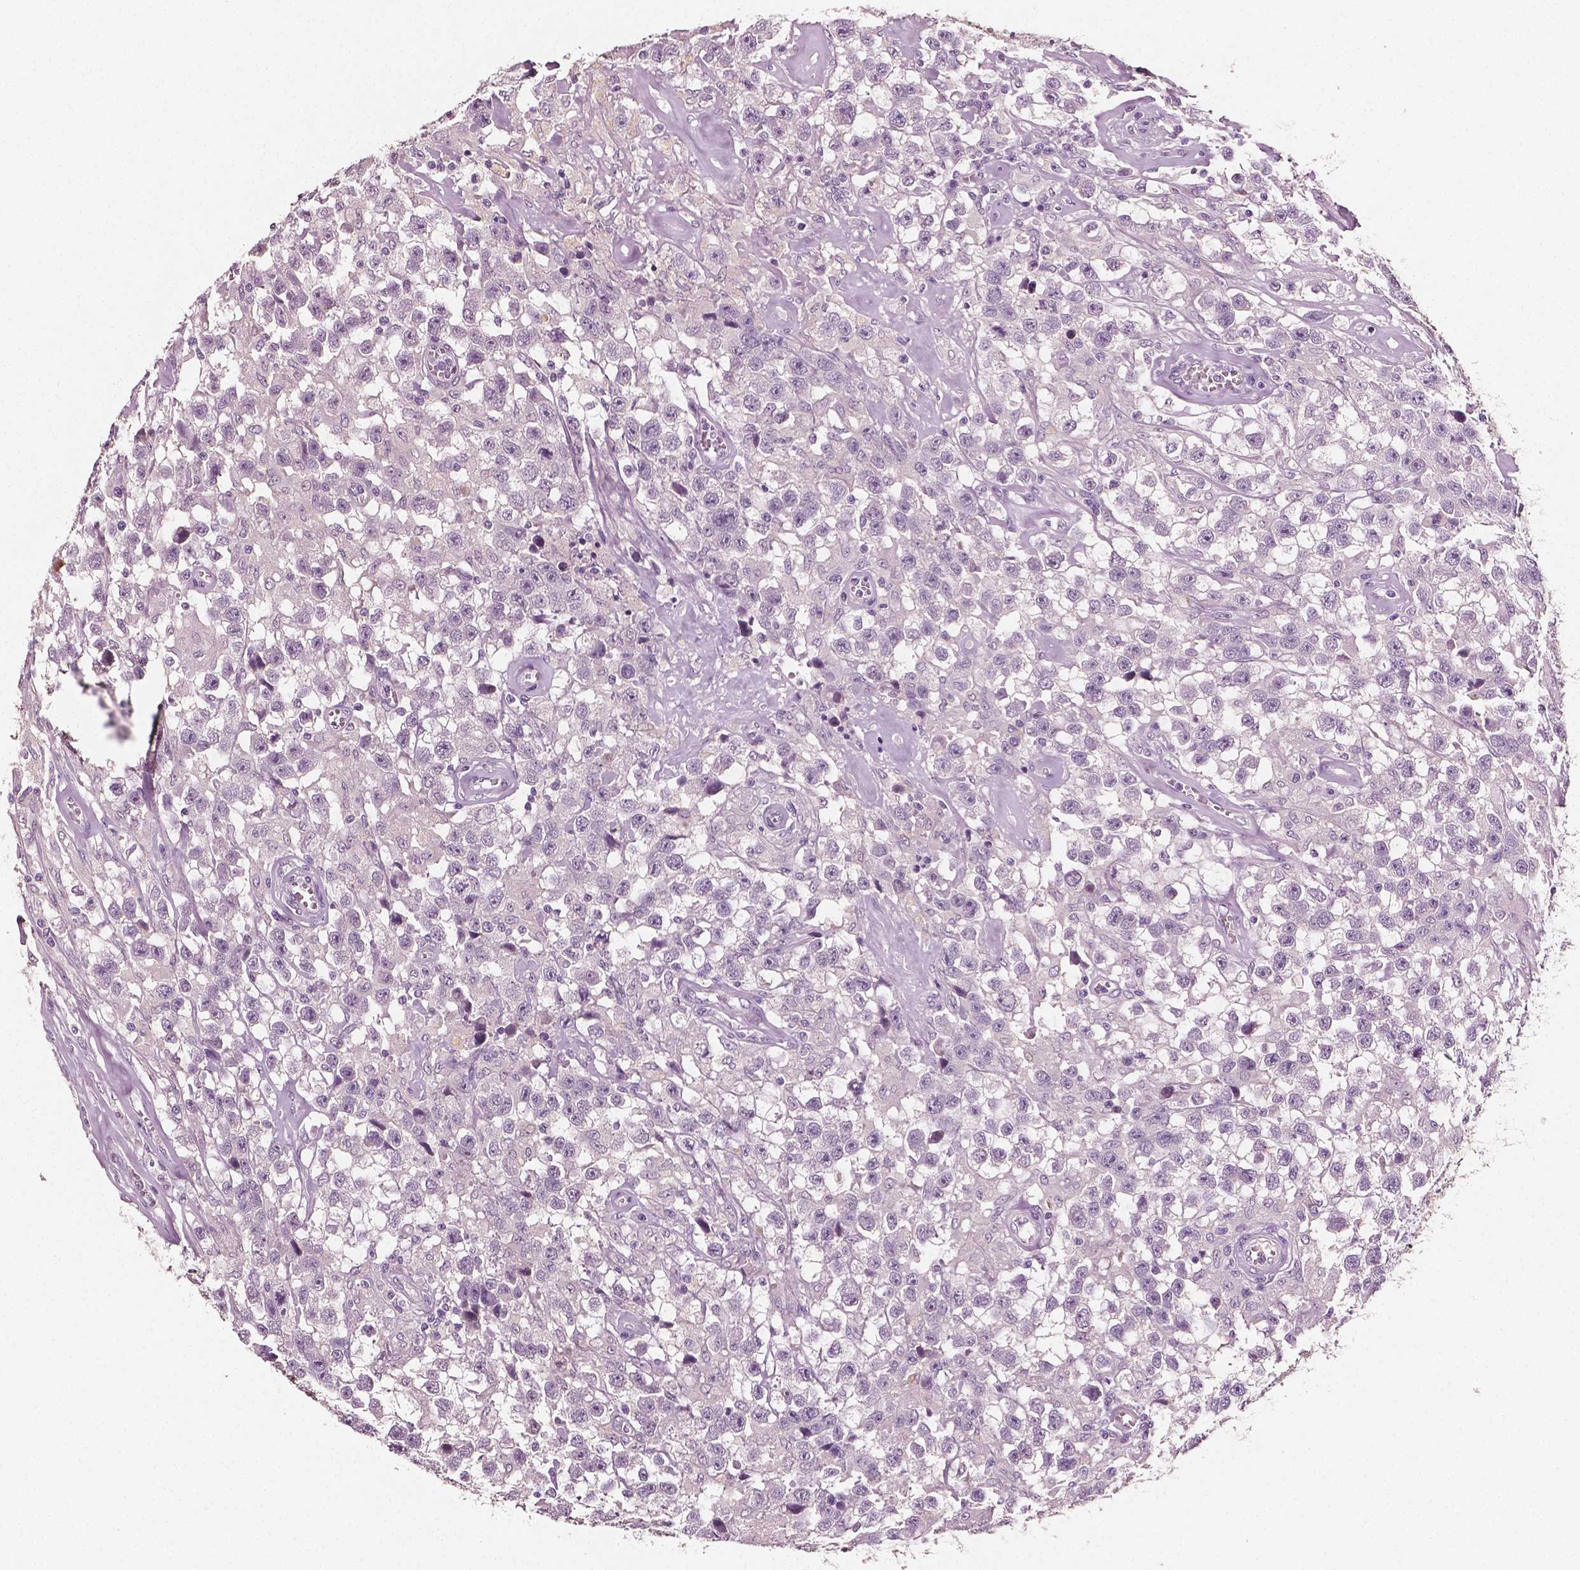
{"staining": {"intensity": "negative", "quantity": "none", "location": "none"}, "tissue": "testis cancer", "cell_type": "Tumor cells", "image_type": "cancer", "snomed": [{"axis": "morphology", "description": "Seminoma, NOS"}, {"axis": "topography", "description": "Testis"}], "caption": "Protein analysis of testis cancer (seminoma) demonstrates no significant staining in tumor cells.", "gene": "PLA2R1", "patient": {"sex": "male", "age": 43}}